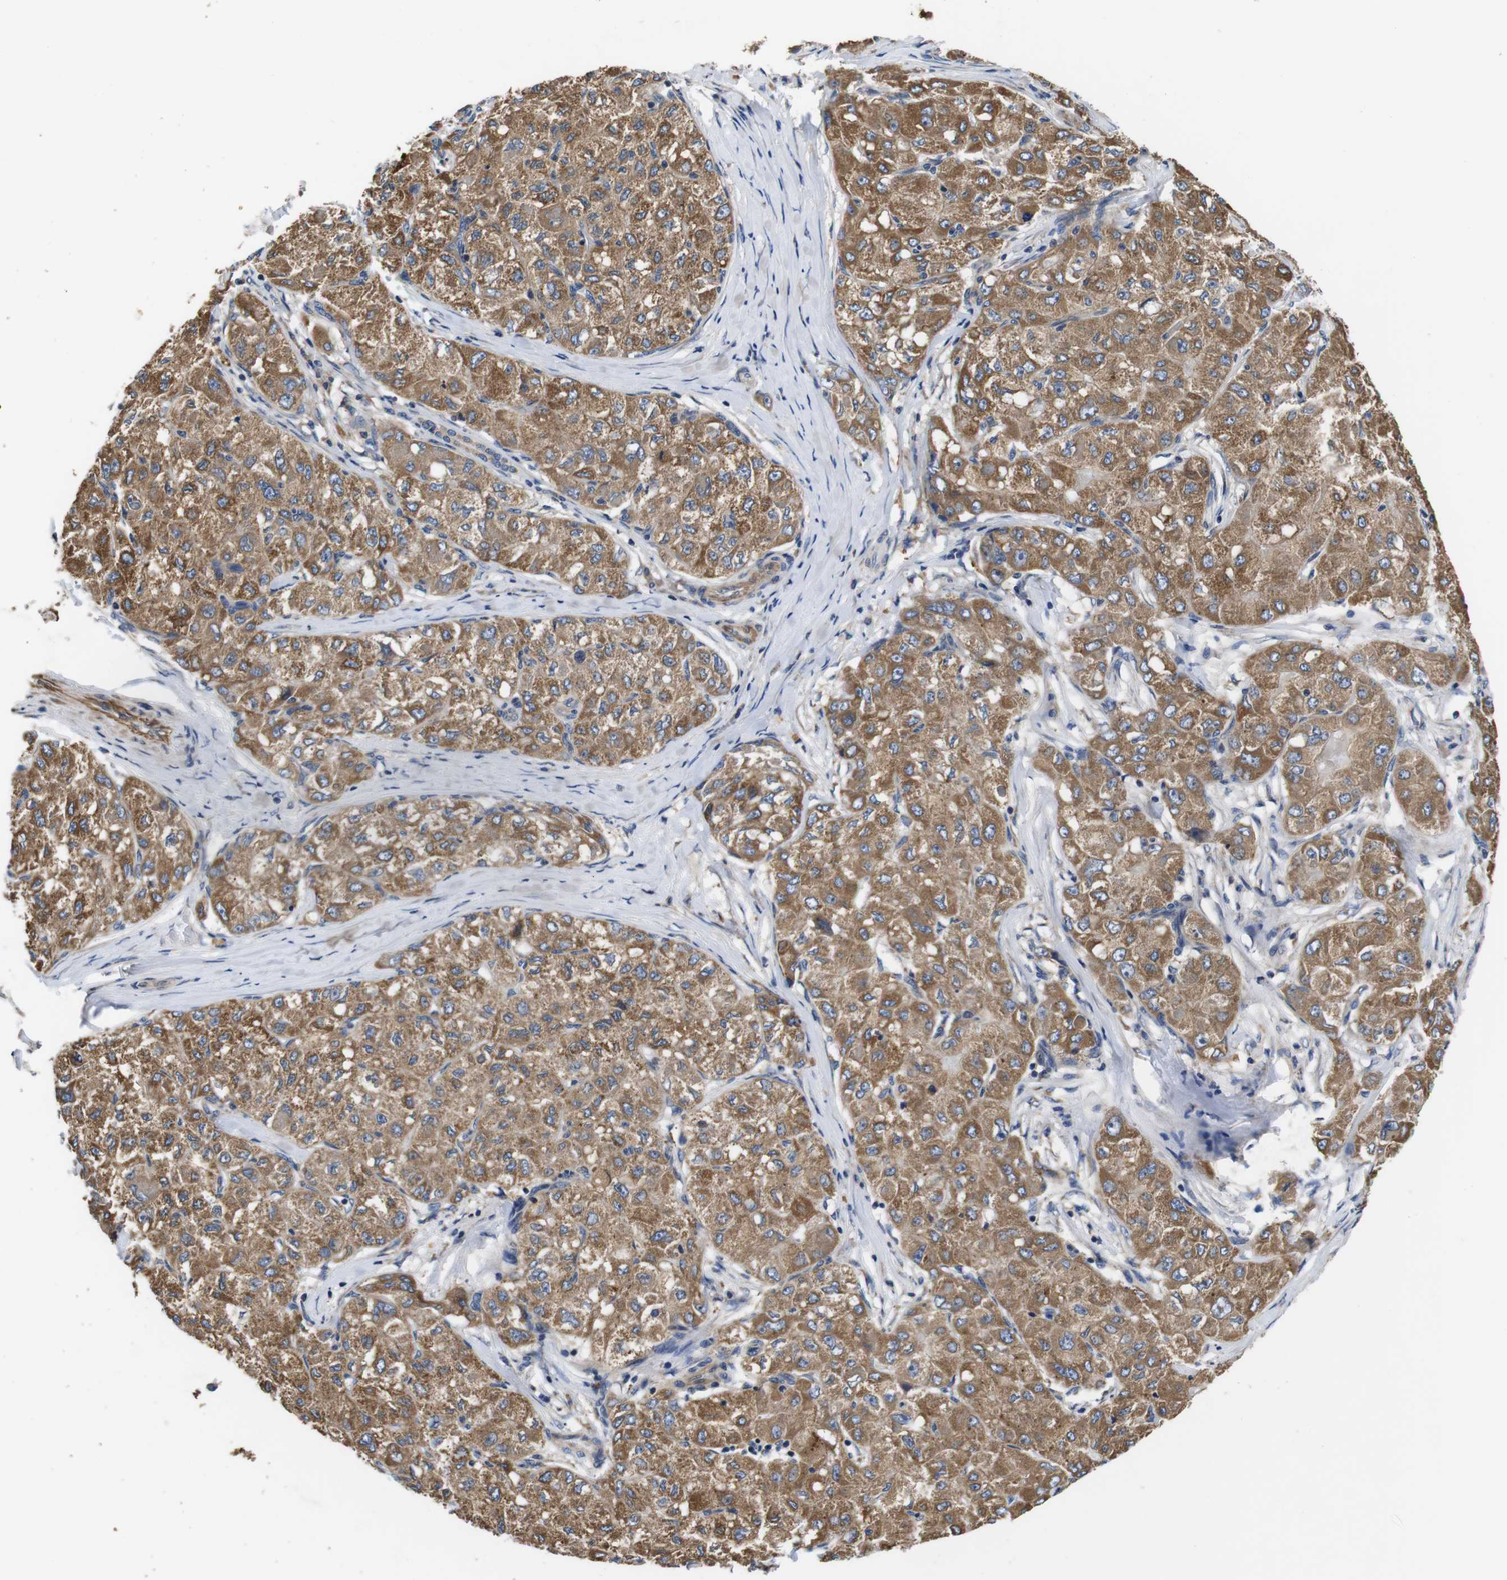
{"staining": {"intensity": "moderate", "quantity": ">75%", "location": "cytoplasmic/membranous"}, "tissue": "liver cancer", "cell_type": "Tumor cells", "image_type": "cancer", "snomed": [{"axis": "morphology", "description": "Carcinoma, Hepatocellular, NOS"}, {"axis": "topography", "description": "Liver"}], "caption": "The immunohistochemical stain highlights moderate cytoplasmic/membranous staining in tumor cells of hepatocellular carcinoma (liver) tissue.", "gene": "MARCHF7", "patient": {"sex": "male", "age": 80}}